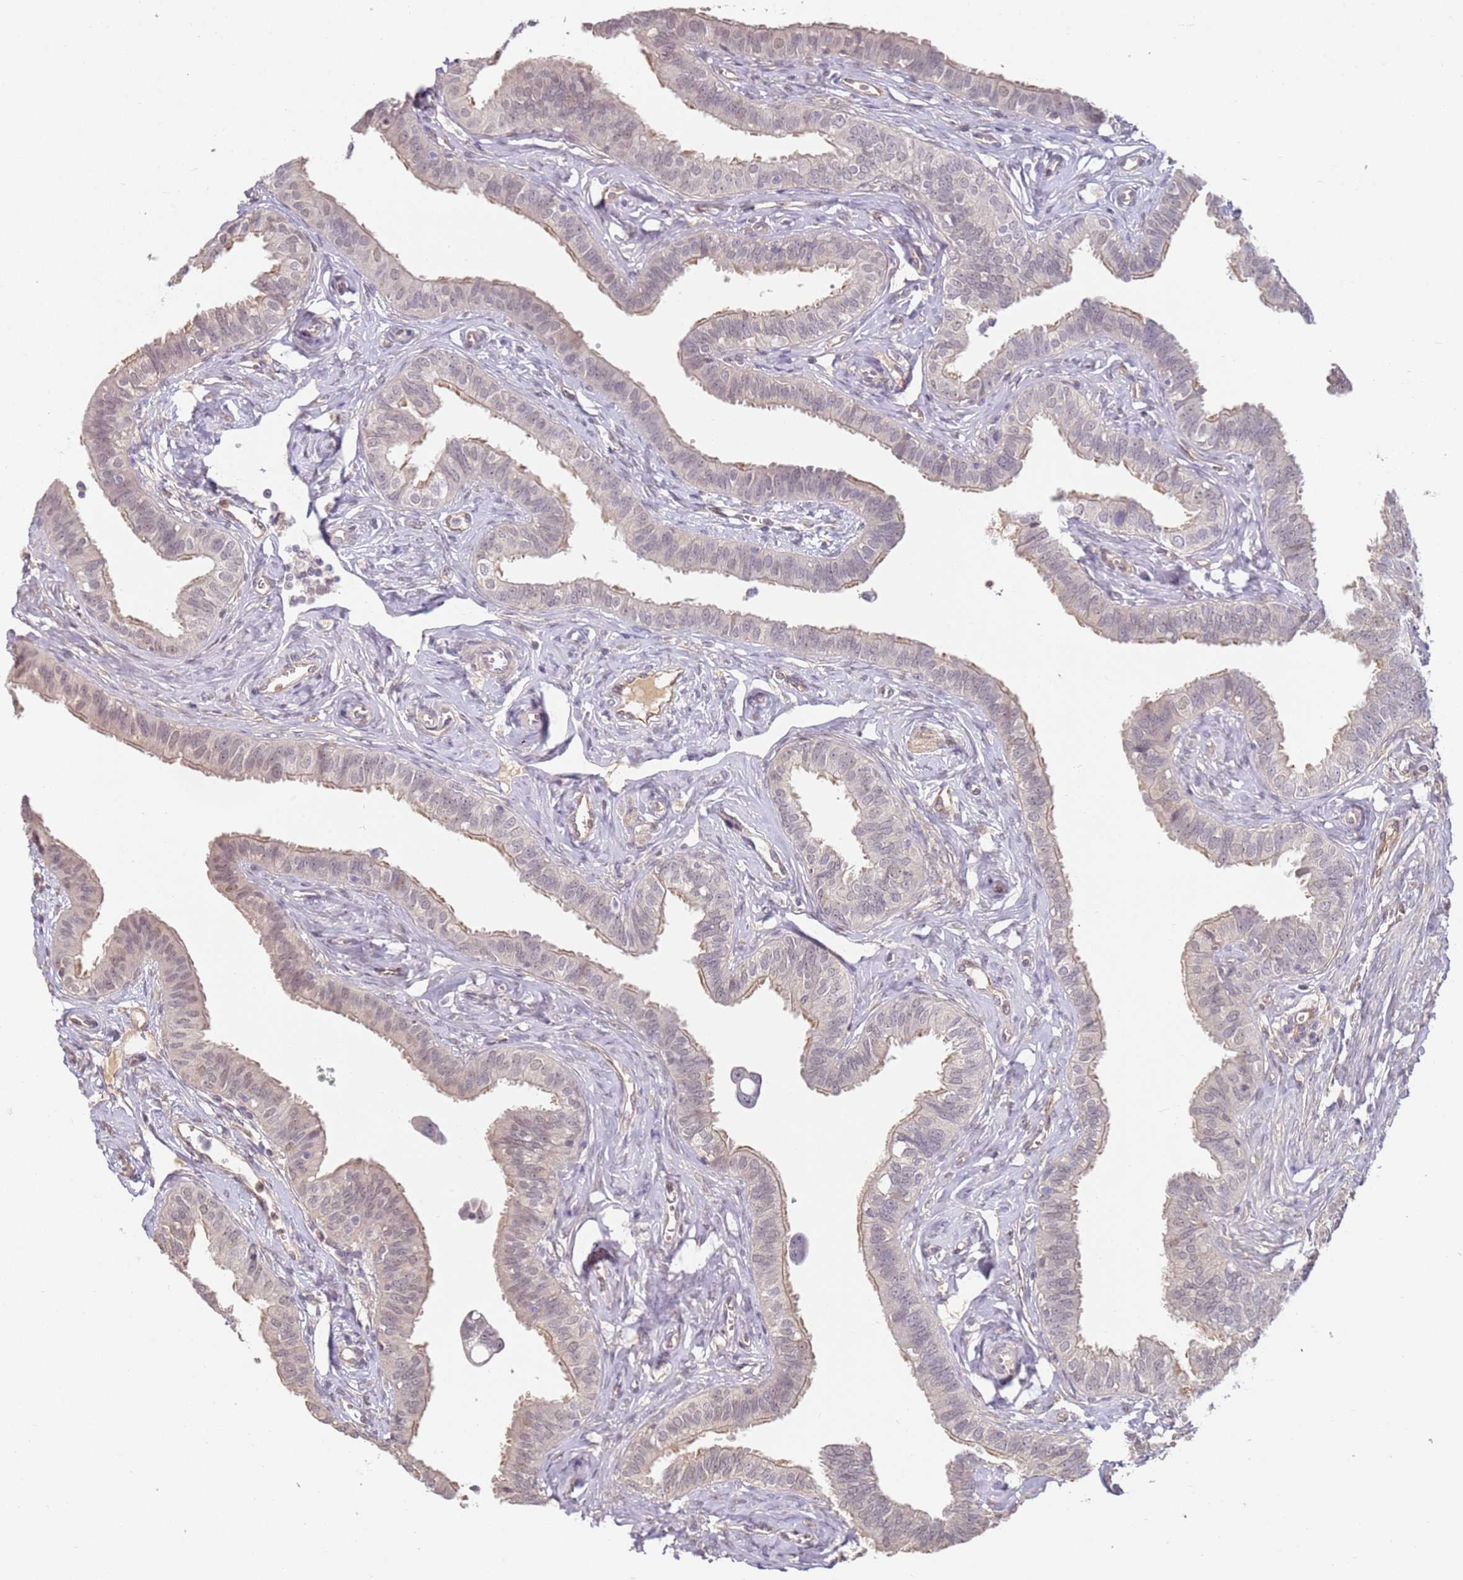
{"staining": {"intensity": "moderate", "quantity": "<25%", "location": "cytoplasmic/membranous"}, "tissue": "fallopian tube", "cell_type": "Glandular cells", "image_type": "normal", "snomed": [{"axis": "morphology", "description": "Normal tissue, NOS"}, {"axis": "morphology", "description": "Carcinoma, NOS"}, {"axis": "topography", "description": "Fallopian tube"}, {"axis": "topography", "description": "Ovary"}], "caption": "The immunohistochemical stain shows moderate cytoplasmic/membranous staining in glandular cells of normal fallopian tube.", "gene": "WDR93", "patient": {"sex": "female", "age": 59}}